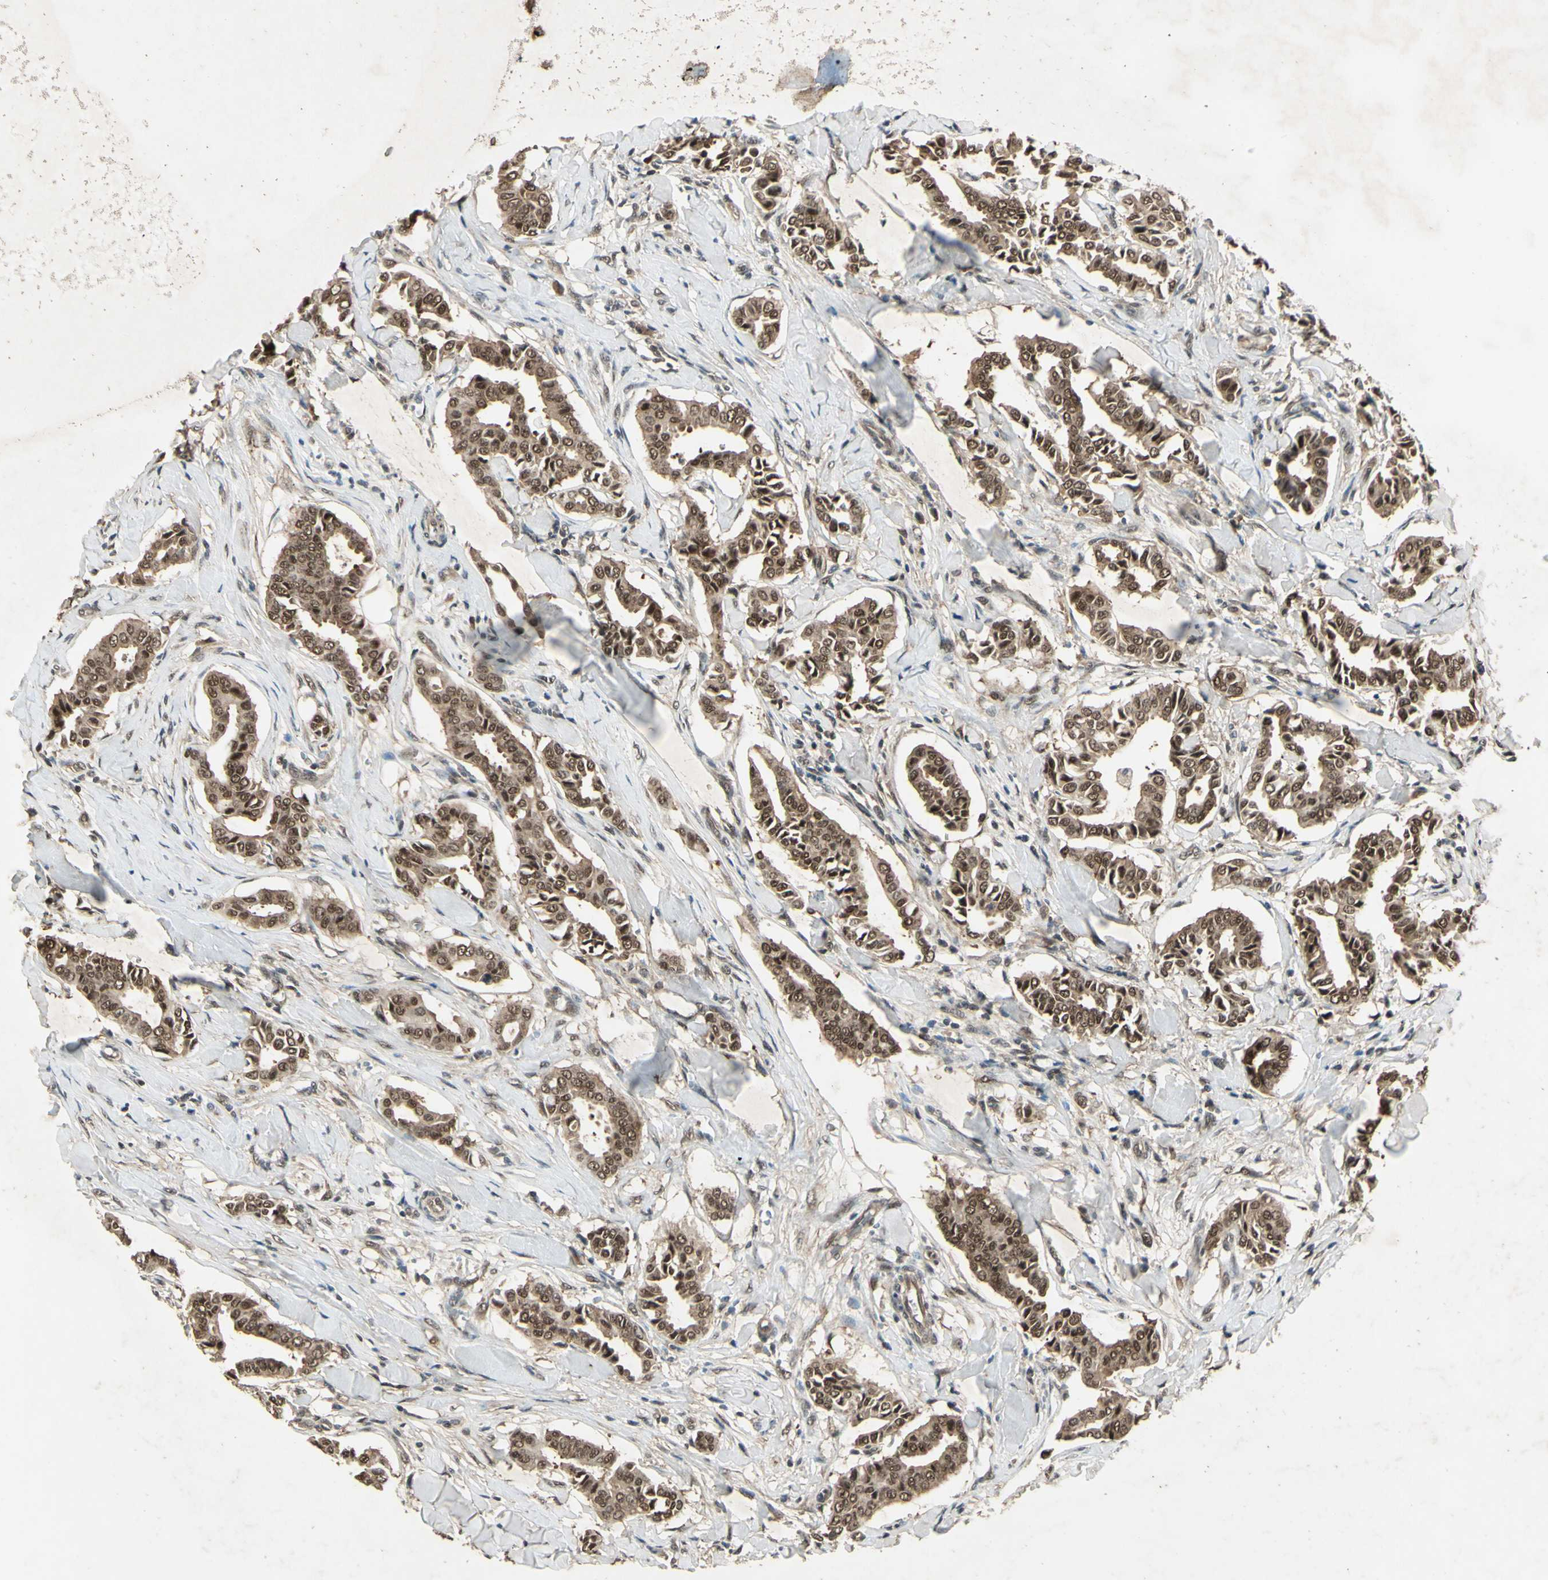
{"staining": {"intensity": "moderate", "quantity": ">75%", "location": "cytoplasmic/membranous,nuclear"}, "tissue": "head and neck cancer", "cell_type": "Tumor cells", "image_type": "cancer", "snomed": [{"axis": "morphology", "description": "Adenocarcinoma, NOS"}, {"axis": "topography", "description": "Salivary gland"}, {"axis": "topography", "description": "Head-Neck"}], "caption": "Head and neck cancer (adenocarcinoma) was stained to show a protein in brown. There is medium levels of moderate cytoplasmic/membranous and nuclear expression in approximately >75% of tumor cells.", "gene": "PSMD5", "patient": {"sex": "female", "age": 59}}